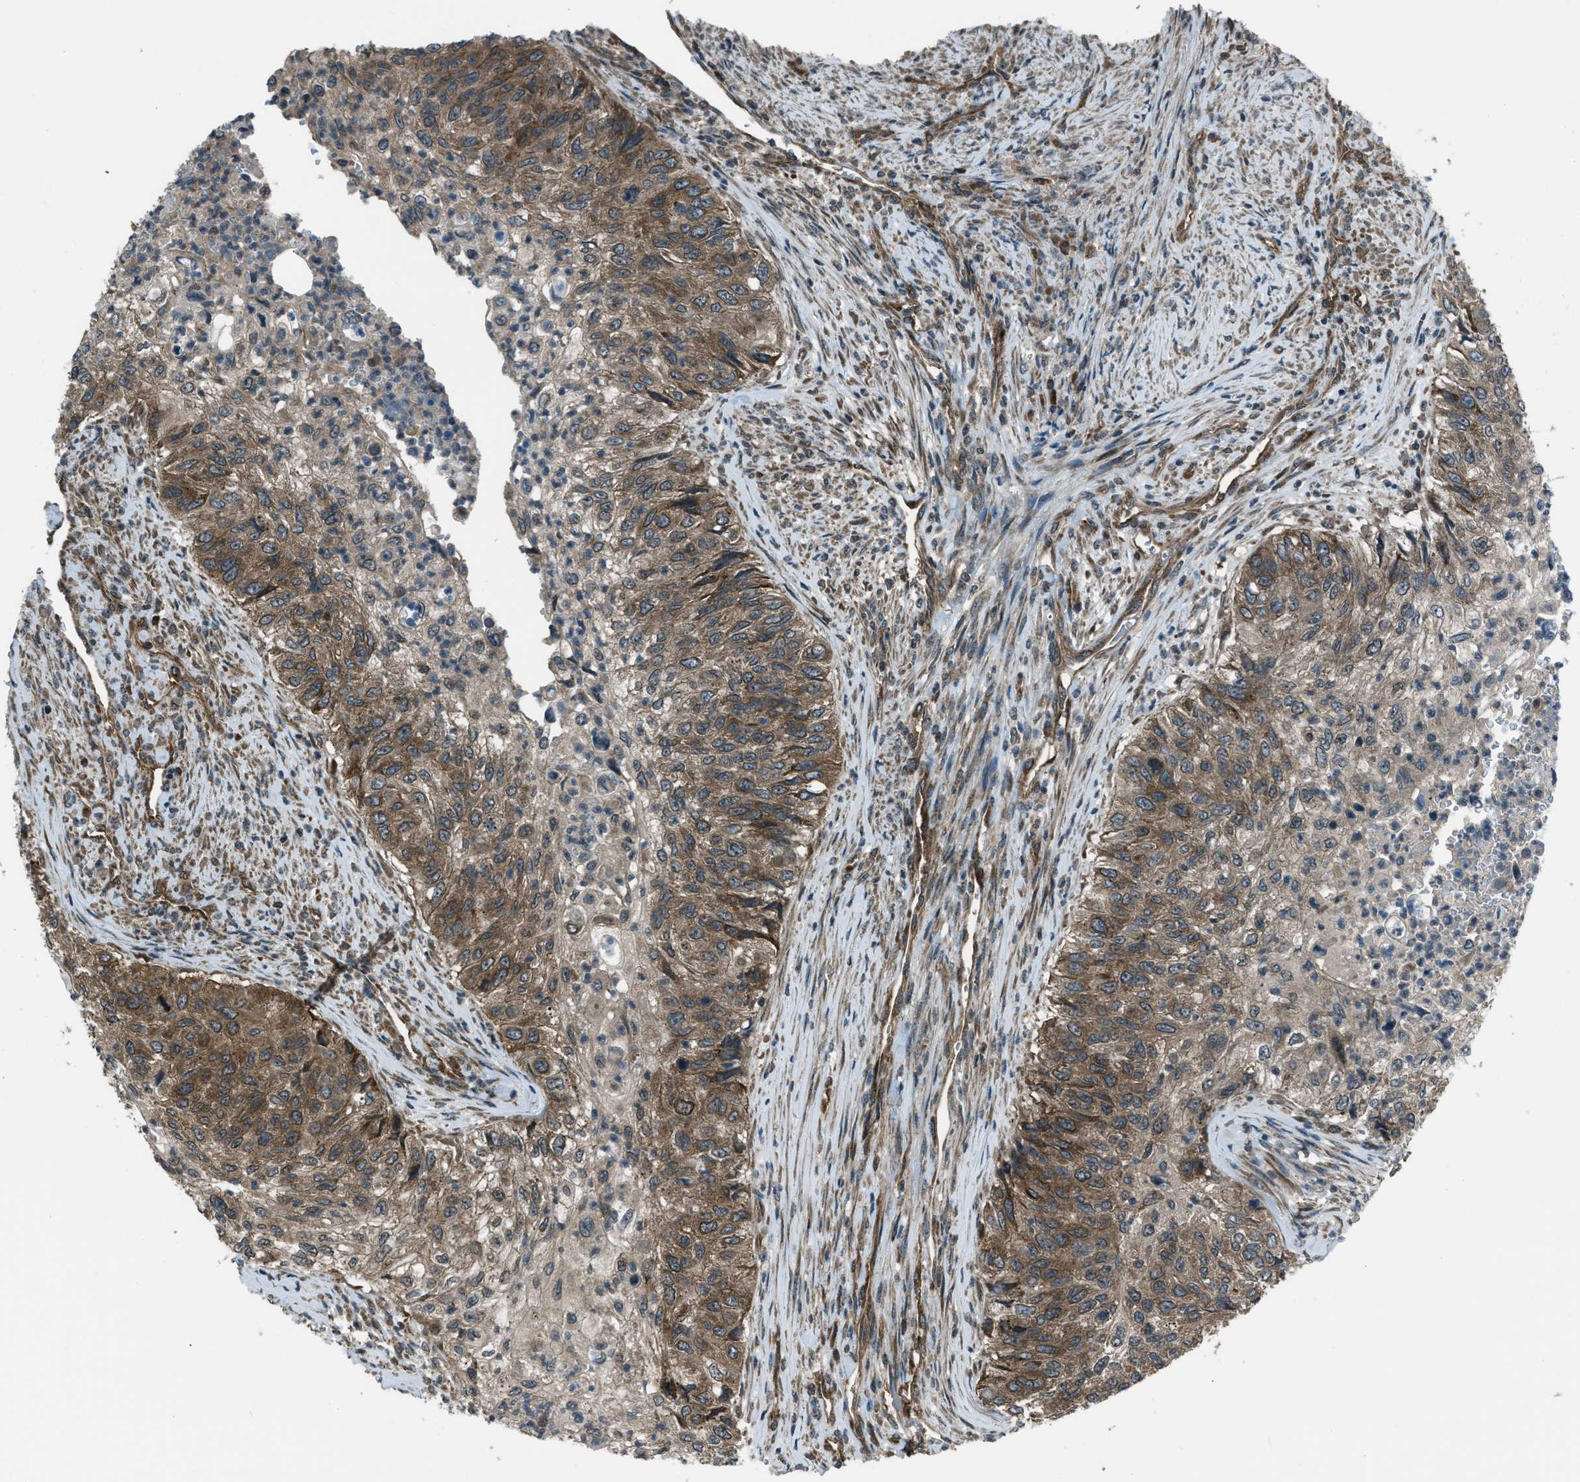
{"staining": {"intensity": "moderate", "quantity": ">75%", "location": "cytoplasmic/membranous"}, "tissue": "urothelial cancer", "cell_type": "Tumor cells", "image_type": "cancer", "snomed": [{"axis": "morphology", "description": "Urothelial carcinoma, High grade"}, {"axis": "topography", "description": "Urinary bladder"}], "caption": "An IHC photomicrograph of neoplastic tissue is shown. Protein staining in brown labels moderate cytoplasmic/membranous positivity in urothelial carcinoma (high-grade) within tumor cells.", "gene": "ASAP2", "patient": {"sex": "female", "age": 60}}